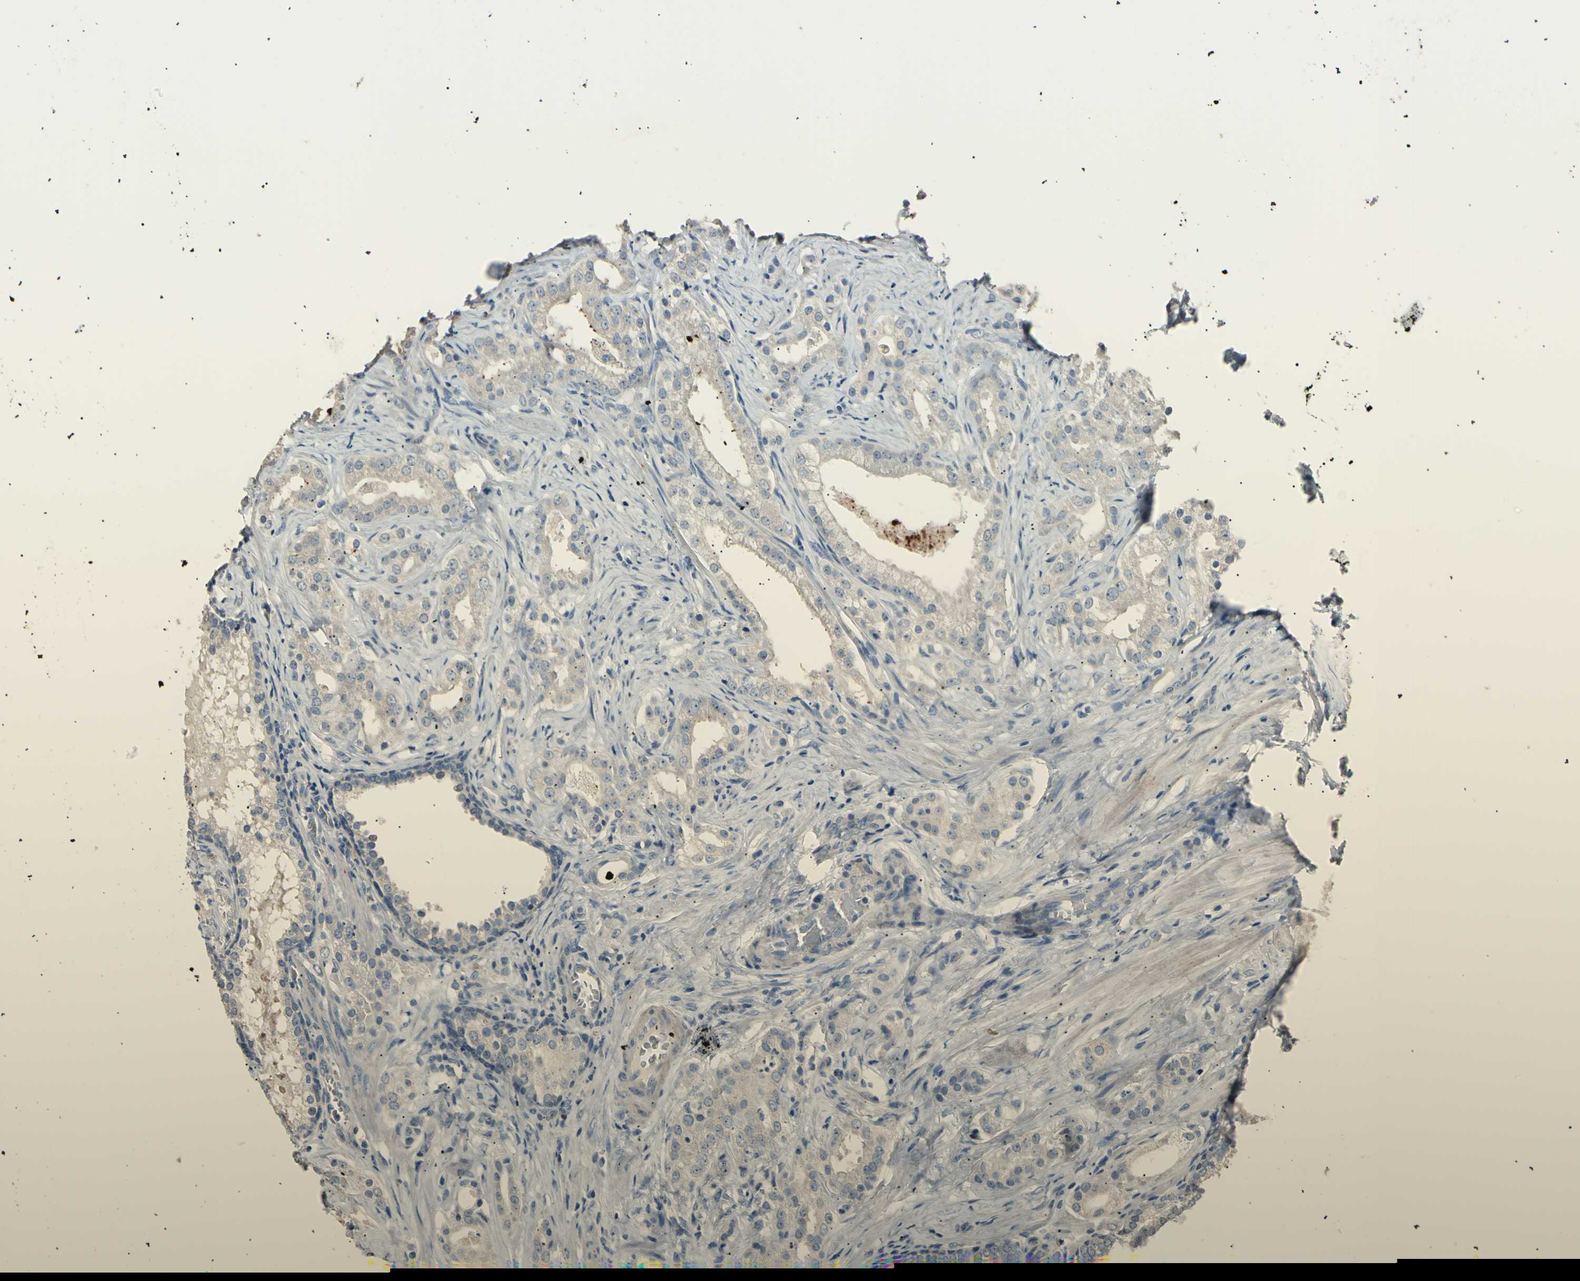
{"staining": {"intensity": "negative", "quantity": "none", "location": "none"}, "tissue": "prostate cancer", "cell_type": "Tumor cells", "image_type": "cancer", "snomed": [{"axis": "morphology", "description": "Adenocarcinoma, Low grade"}, {"axis": "topography", "description": "Prostate"}], "caption": "A high-resolution micrograph shows IHC staining of prostate adenocarcinoma (low-grade), which demonstrates no significant staining in tumor cells. (DAB (3,3'-diaminobenzidine) immunohistochemistry (IHC), high magnification).", "gene": "LDLR", "patient": {"sex": "male", "age": 59}}